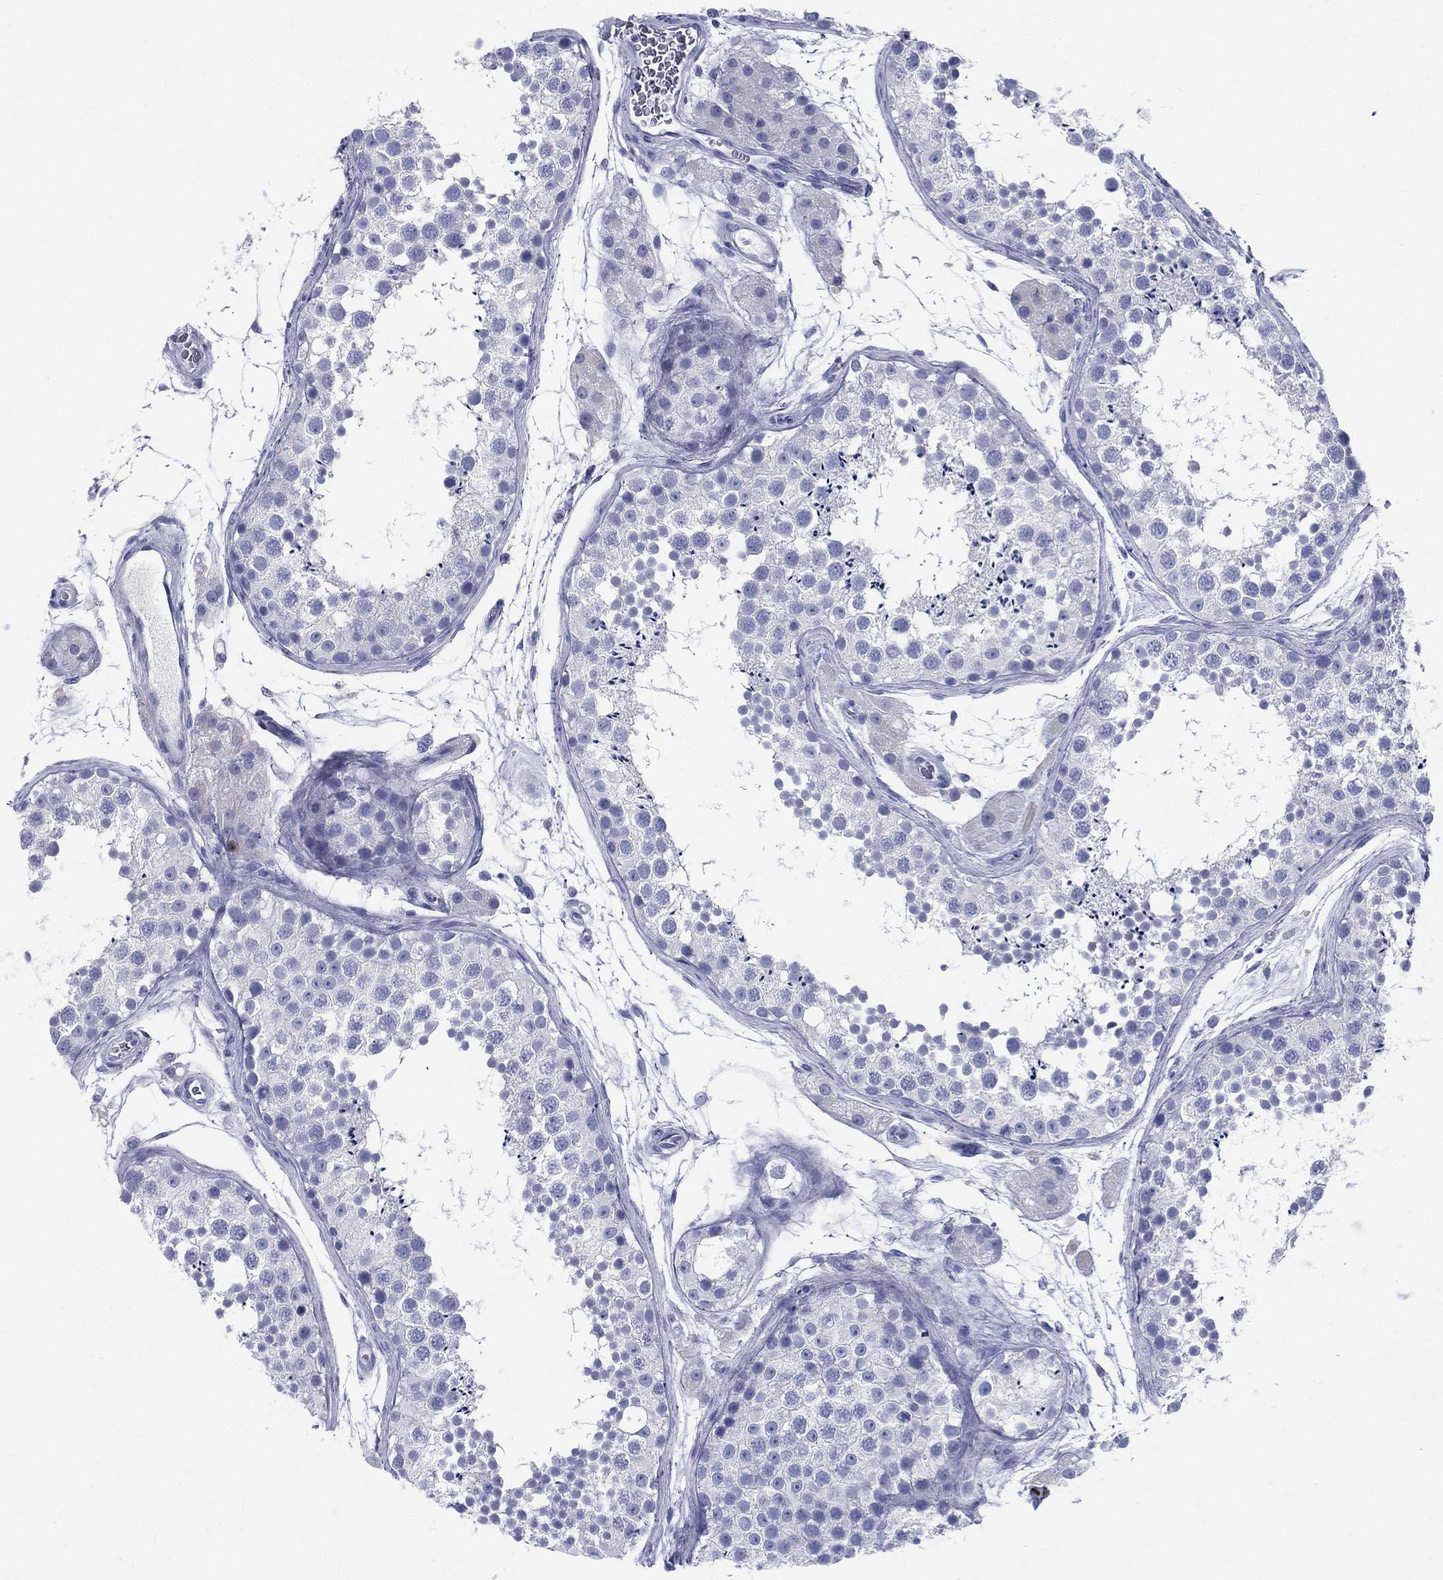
{"staining": {"intensity": "negative", "quantity": "none", "location": "none"}, "tissue": "testis", "cell_type": "Cells in seminiferous ducts", "image_type": "normal", "snomed": [{"axis": "morphology", "description": "Normal tissue, NOS"}, {"axis": "topography", "description": "Testis"}], "caption": "Immunohistochemistry of benign human testis exhibits no expression in cells in seminiferous ducts.", "gene": "DEFB121", "patient": {"sex": "male", "age": 41}}